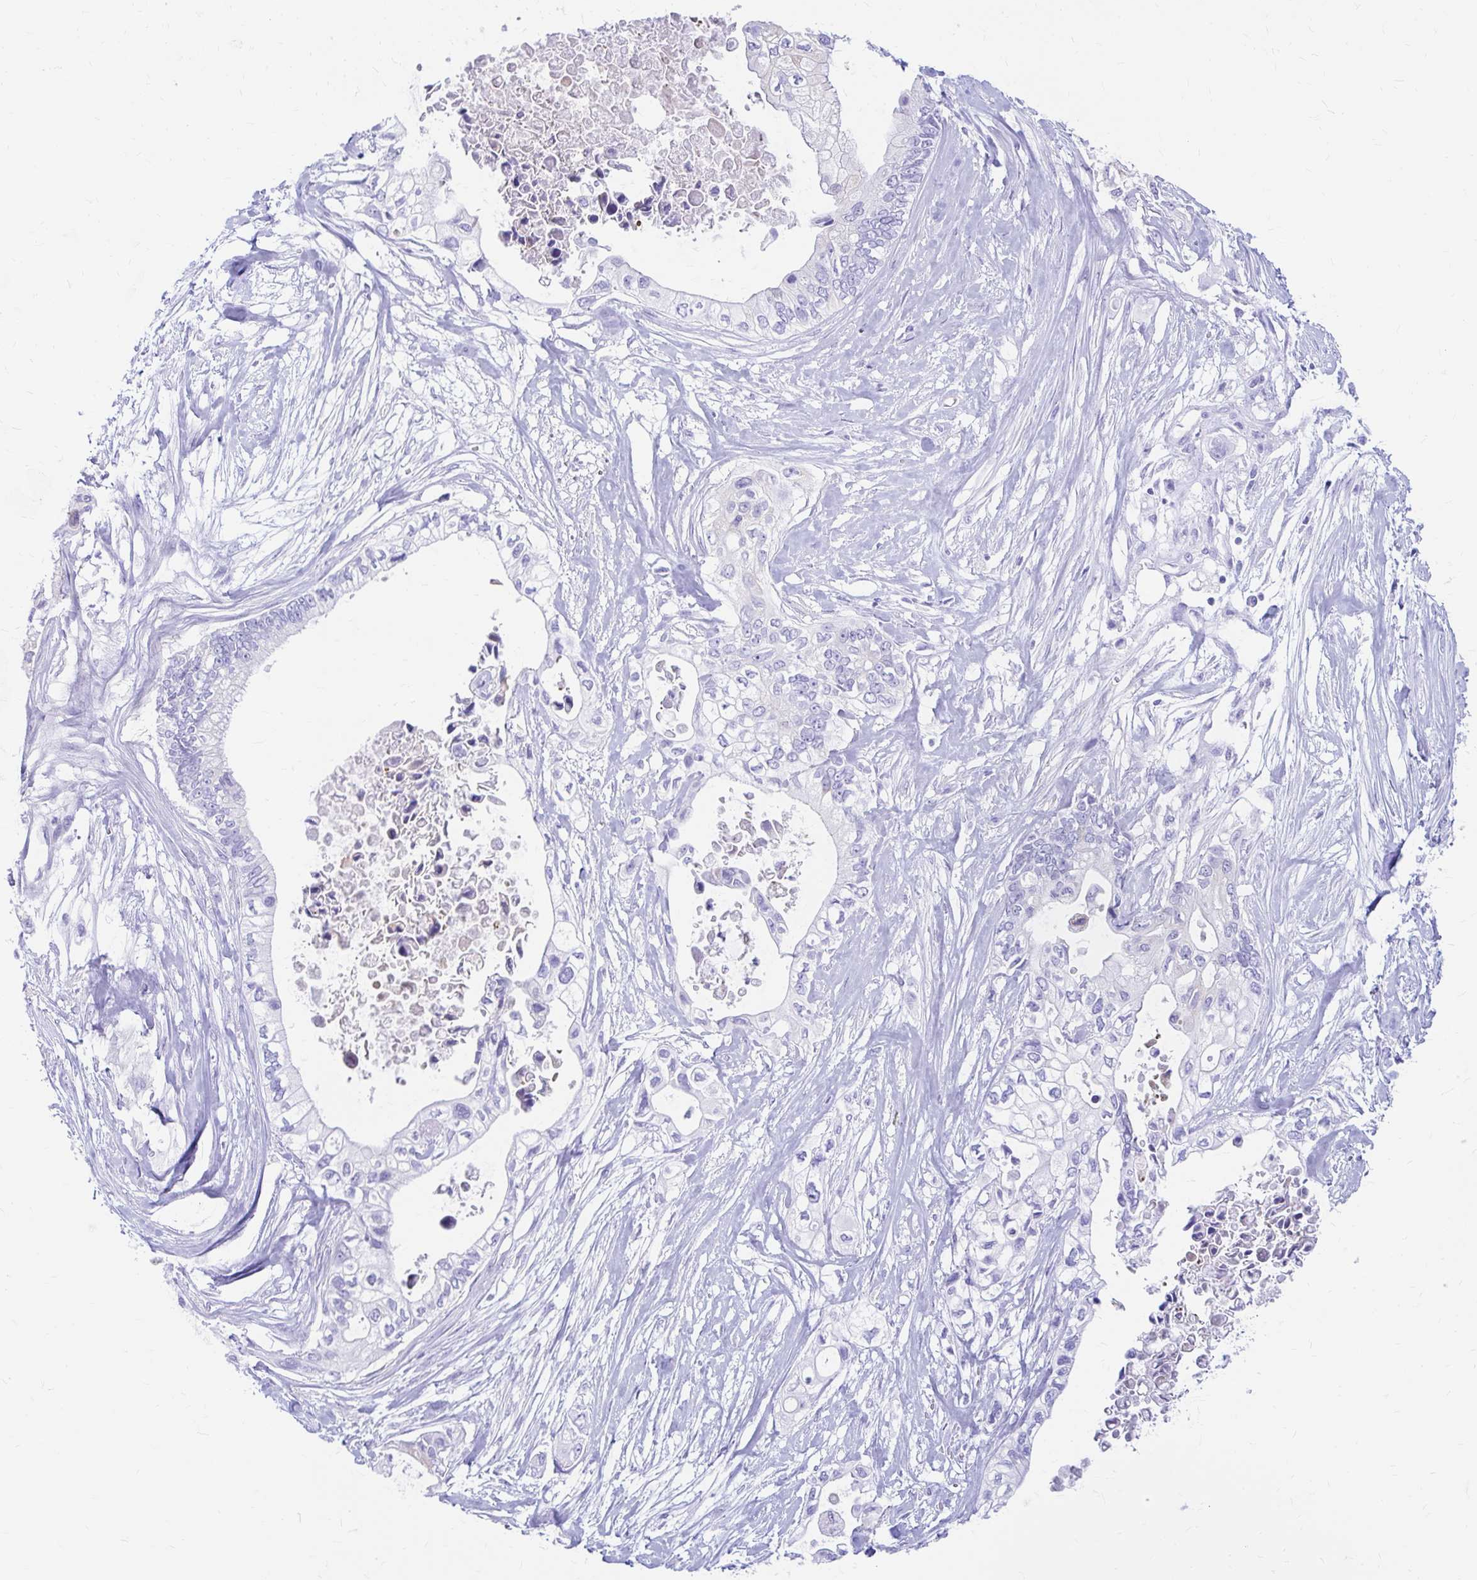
{"staining": {"intensity": "negative", "quantity": "none", "location": "none"}, "tissue": "pancreatic cancer", "cell_type": "Tumor cells", "image_type": "cancer", "snomed": [{"axis": "morphology", "description": "Adenocarcinoma, NOS"}, {"axis": "topography", "description": "Pancreas"}], "caption": "Micrograph shows no protein staining in tumor cells of adenocarcinoma (pancreatic) tissue. (DAB IHC, high magnification).", "gene": "NSG2", "patient": {"sex": "female", "age": 63}}